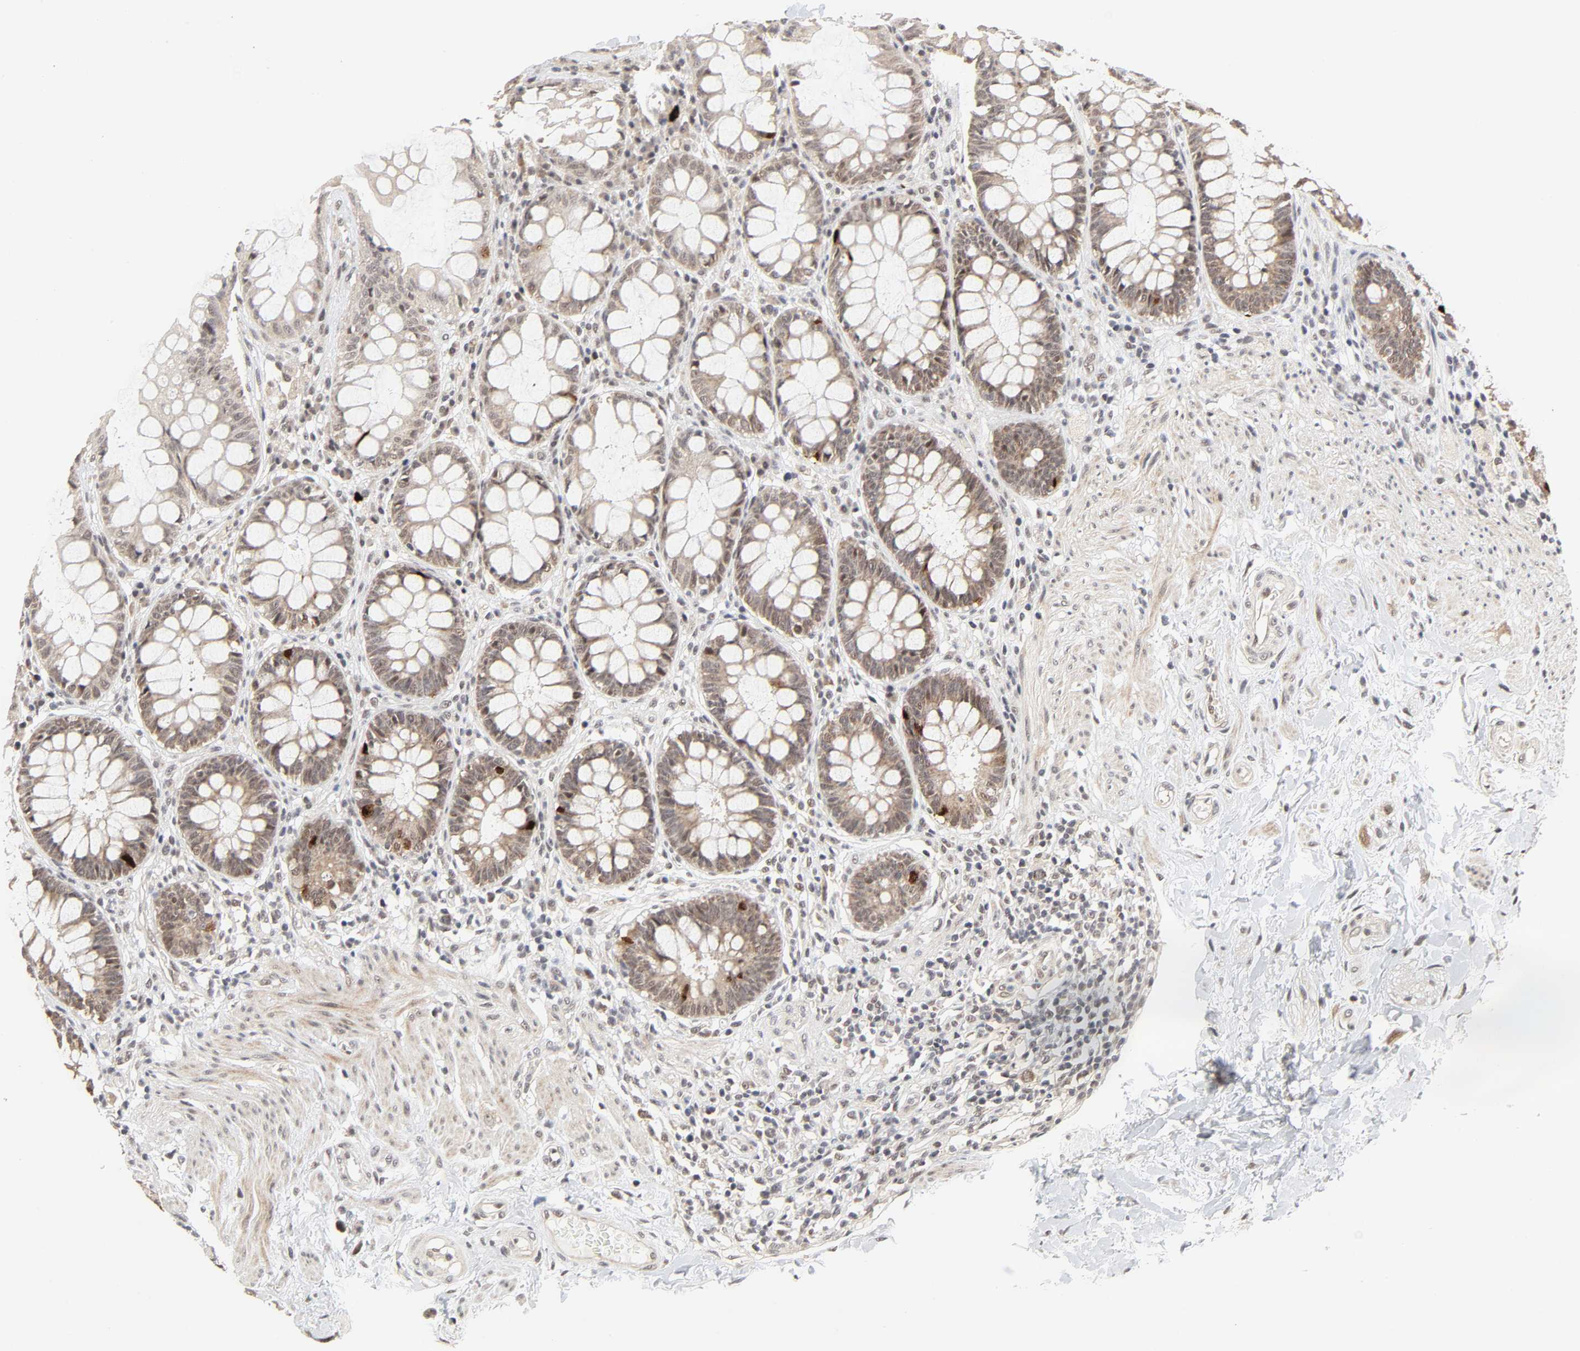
{"staining": {"intensity": "strong", "quantity": "<25%", "location": "nuclear"}, "tissue": "rectum", "cell_type": "Glandular cells", "image_type": "normal", "snomed": [{"axis": "morphology", "description": "Normal tissue, NOS"}, {"axis": "topography", "description": "Rectum"}], "caption": "Immunohistochemistry (IHC) (DAB) staining of normal human rectum exhibits strong nuclear protein expression in about <25% of glandular cells. The protein of interest is stained brown, and the nuclei are stained in blue (DAB IHC with brightfield microscopy, high magnification).", "gene": "ZKSCAN8", "patient": {"sex": "female", "age": 46}}